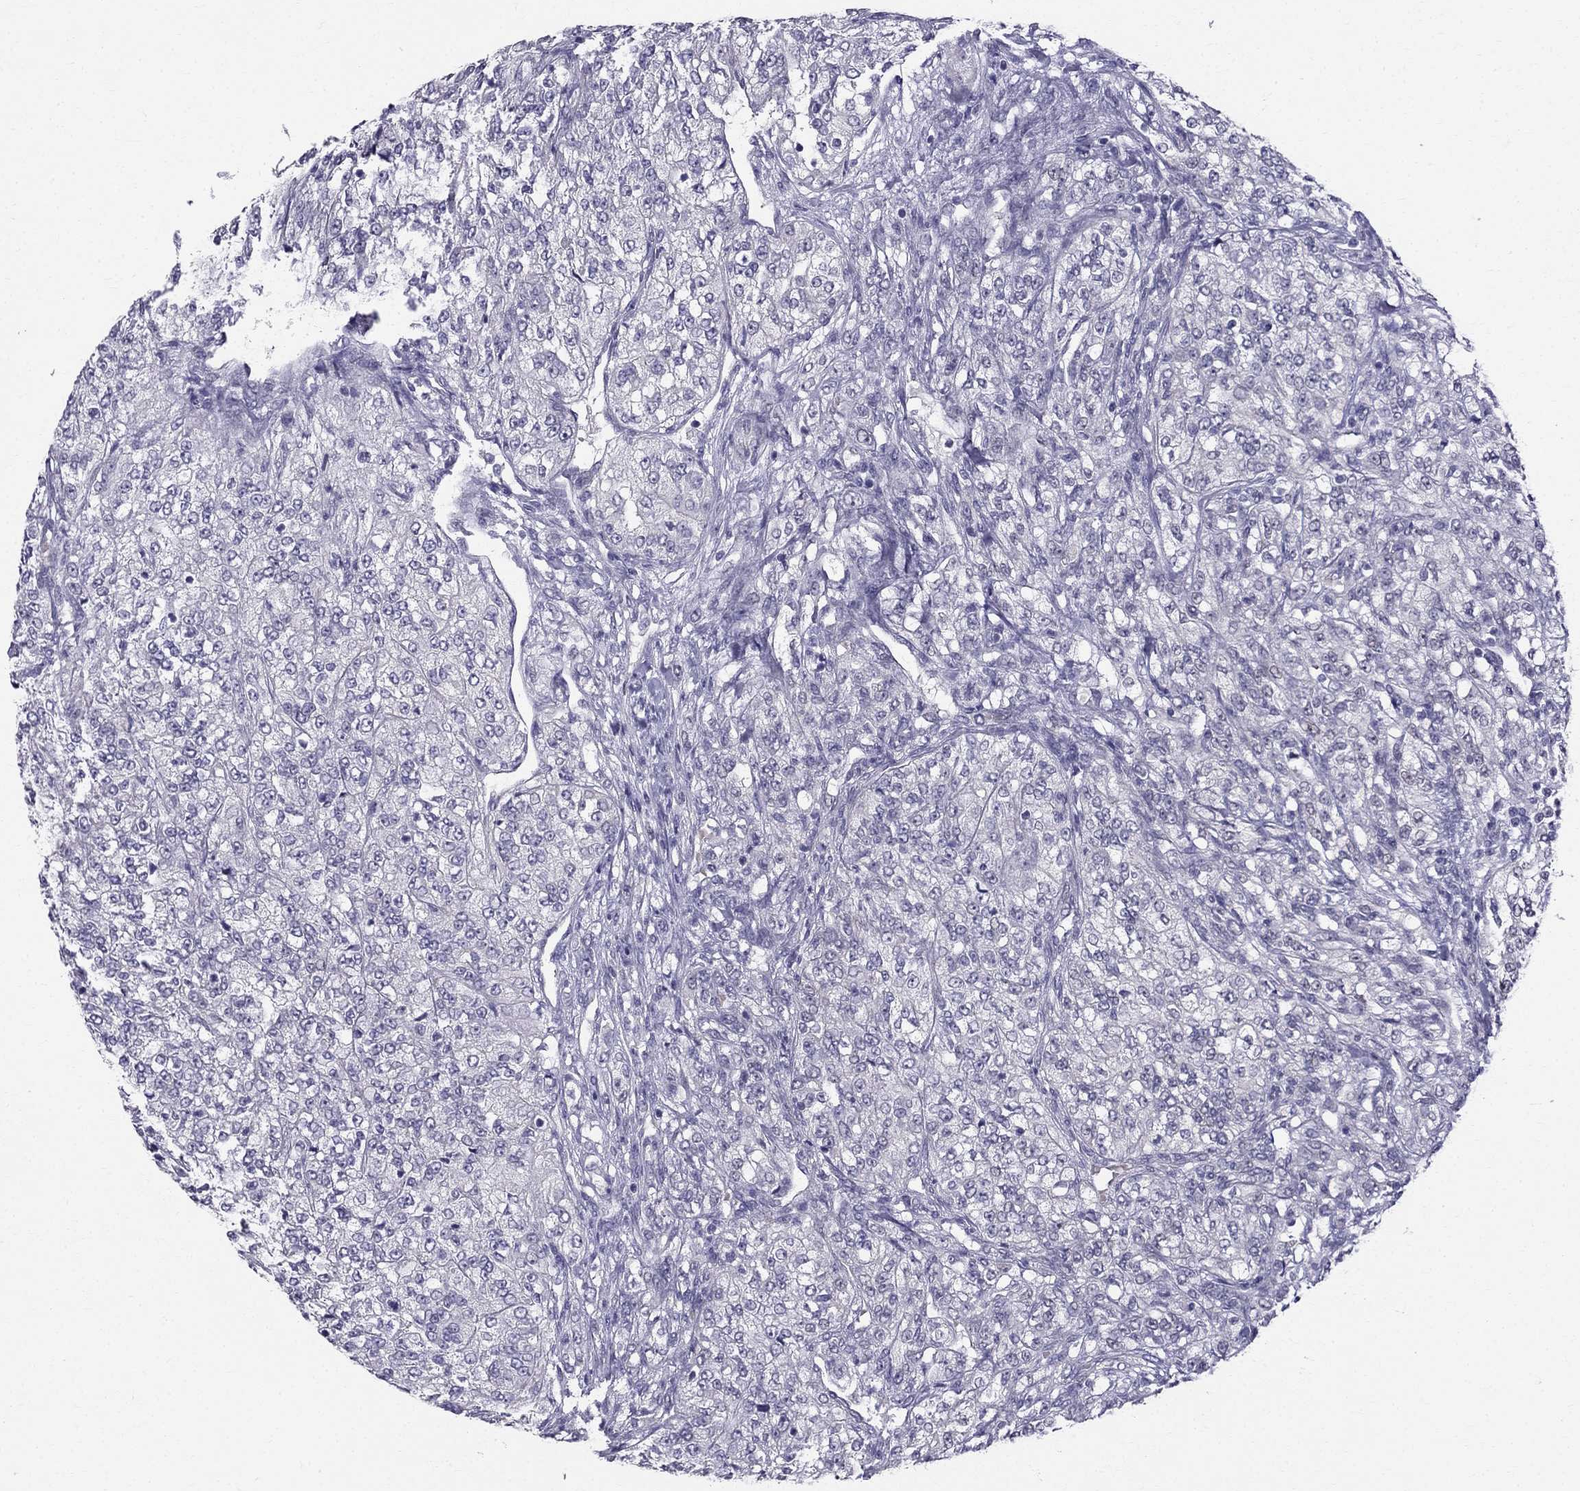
{"staining": {"intensity": "negative", "quantity": "none", "location": "none"}, "tissue": "renal cancer", "cell_type": "Tumor cells", "image_type": "cancer", "snomed": [{"axis": "morphology", "description": "Adenocarcinoma, NOS"}, {"axis": "topography", "description": "Kidney"}], "caption": "This is a micrograph of IHC staining of renal adenocarcinoma, which shows no staining in tumor cells.", "gene": "BAG5", "patient": {"sex": "female", "age": 63}}